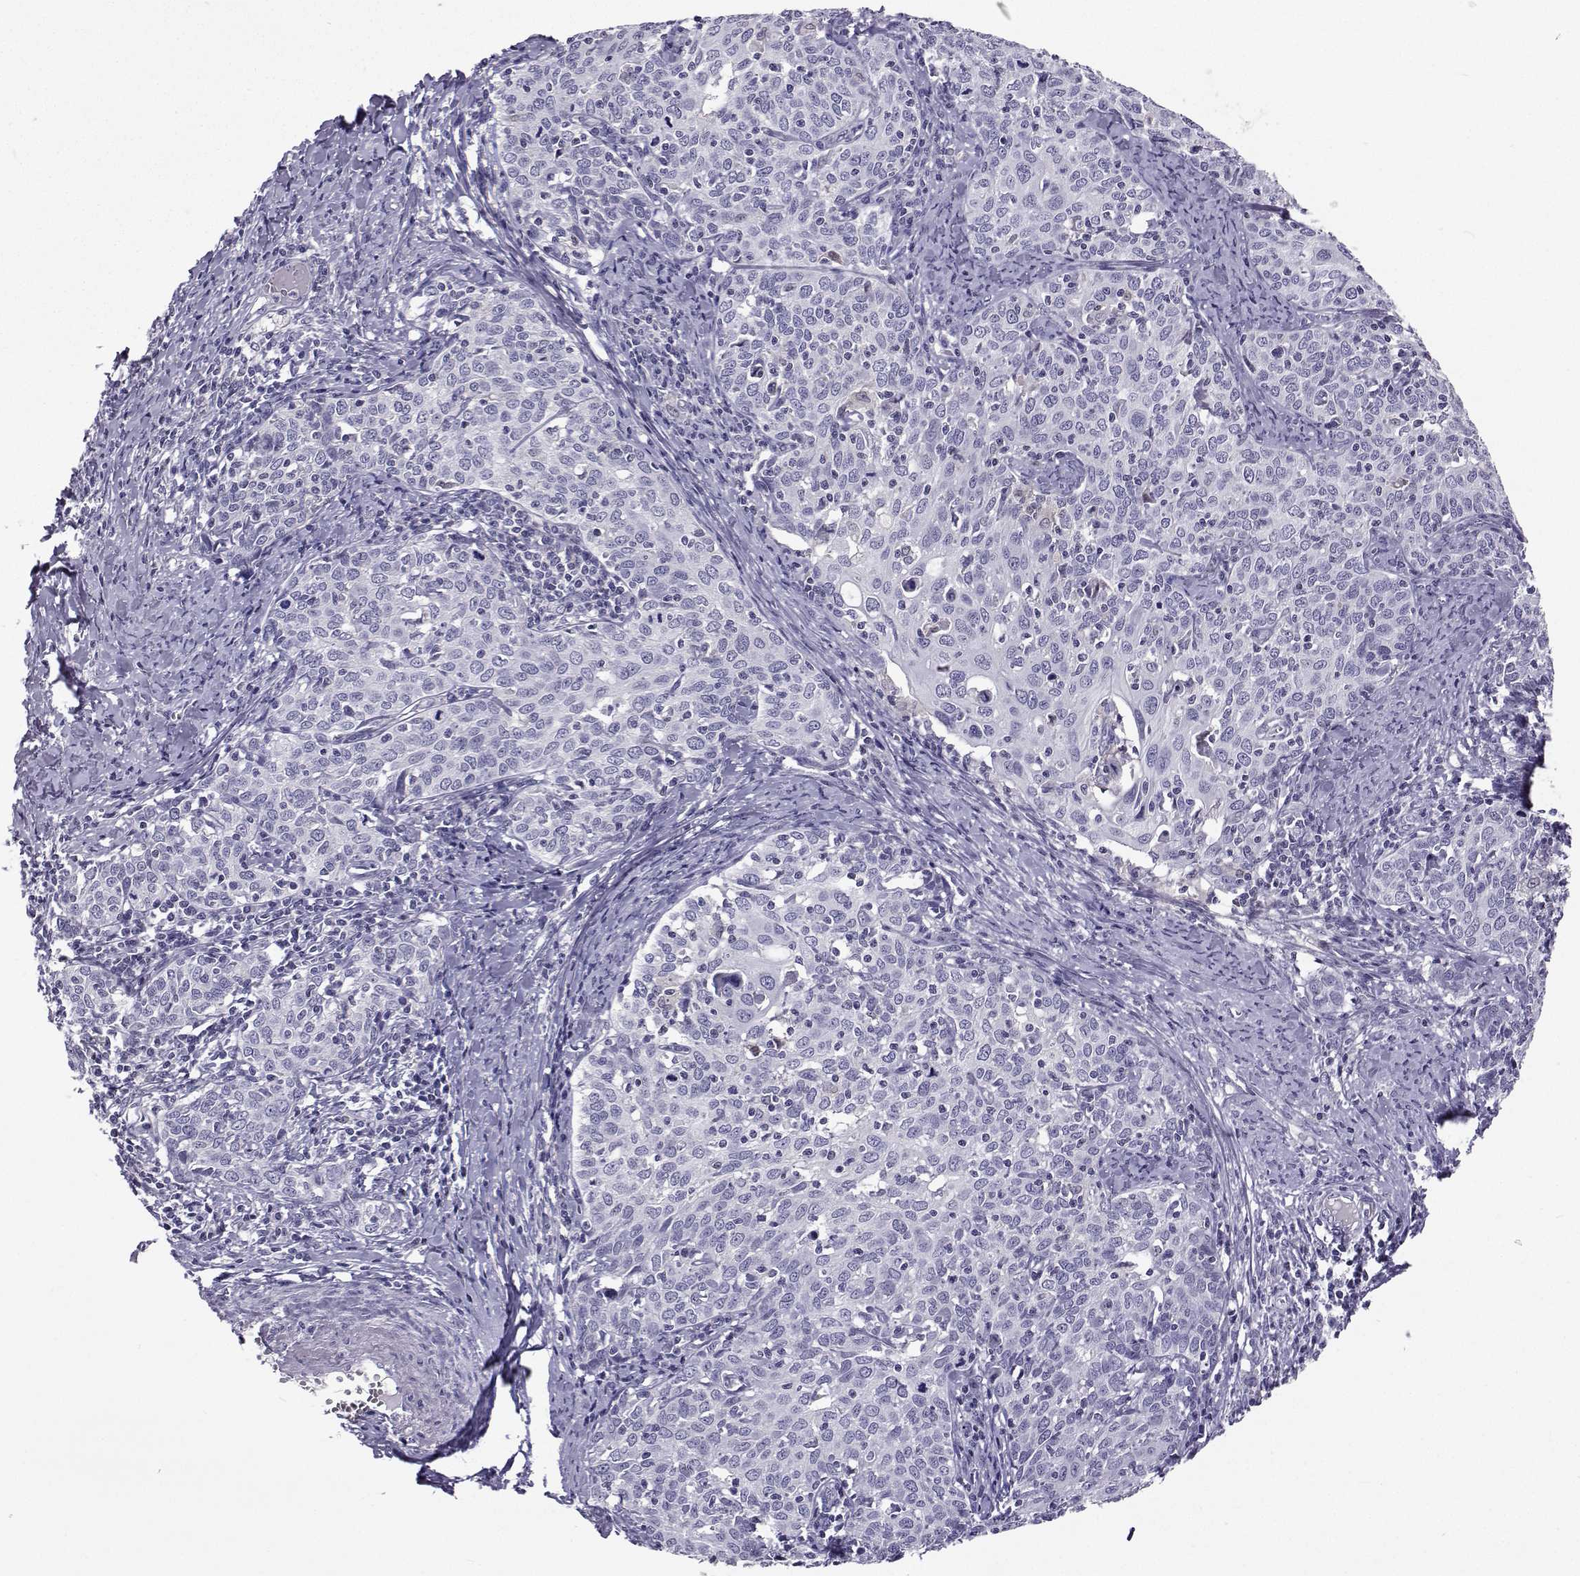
{"staining": {"intensity": "negative", "quantity": "none", "location": "none"}, "tissue": "cervical cancer", "cell_type": "Tumor cells", "image_type": "cancer", "snomed": [{"axis": "morphology", "description": "Squamous cell carcinoma, NOS"}, {"axis": "topography", "description": "Cervix"}], "caption": "Photomicrograph shows no significant protein staining in tumor cells of cervical cancer (squamous cell carcinoma). (DAB IHC, high magnification).", "gene": "GALM", "patient": {"sex": "female", "age": 62}}